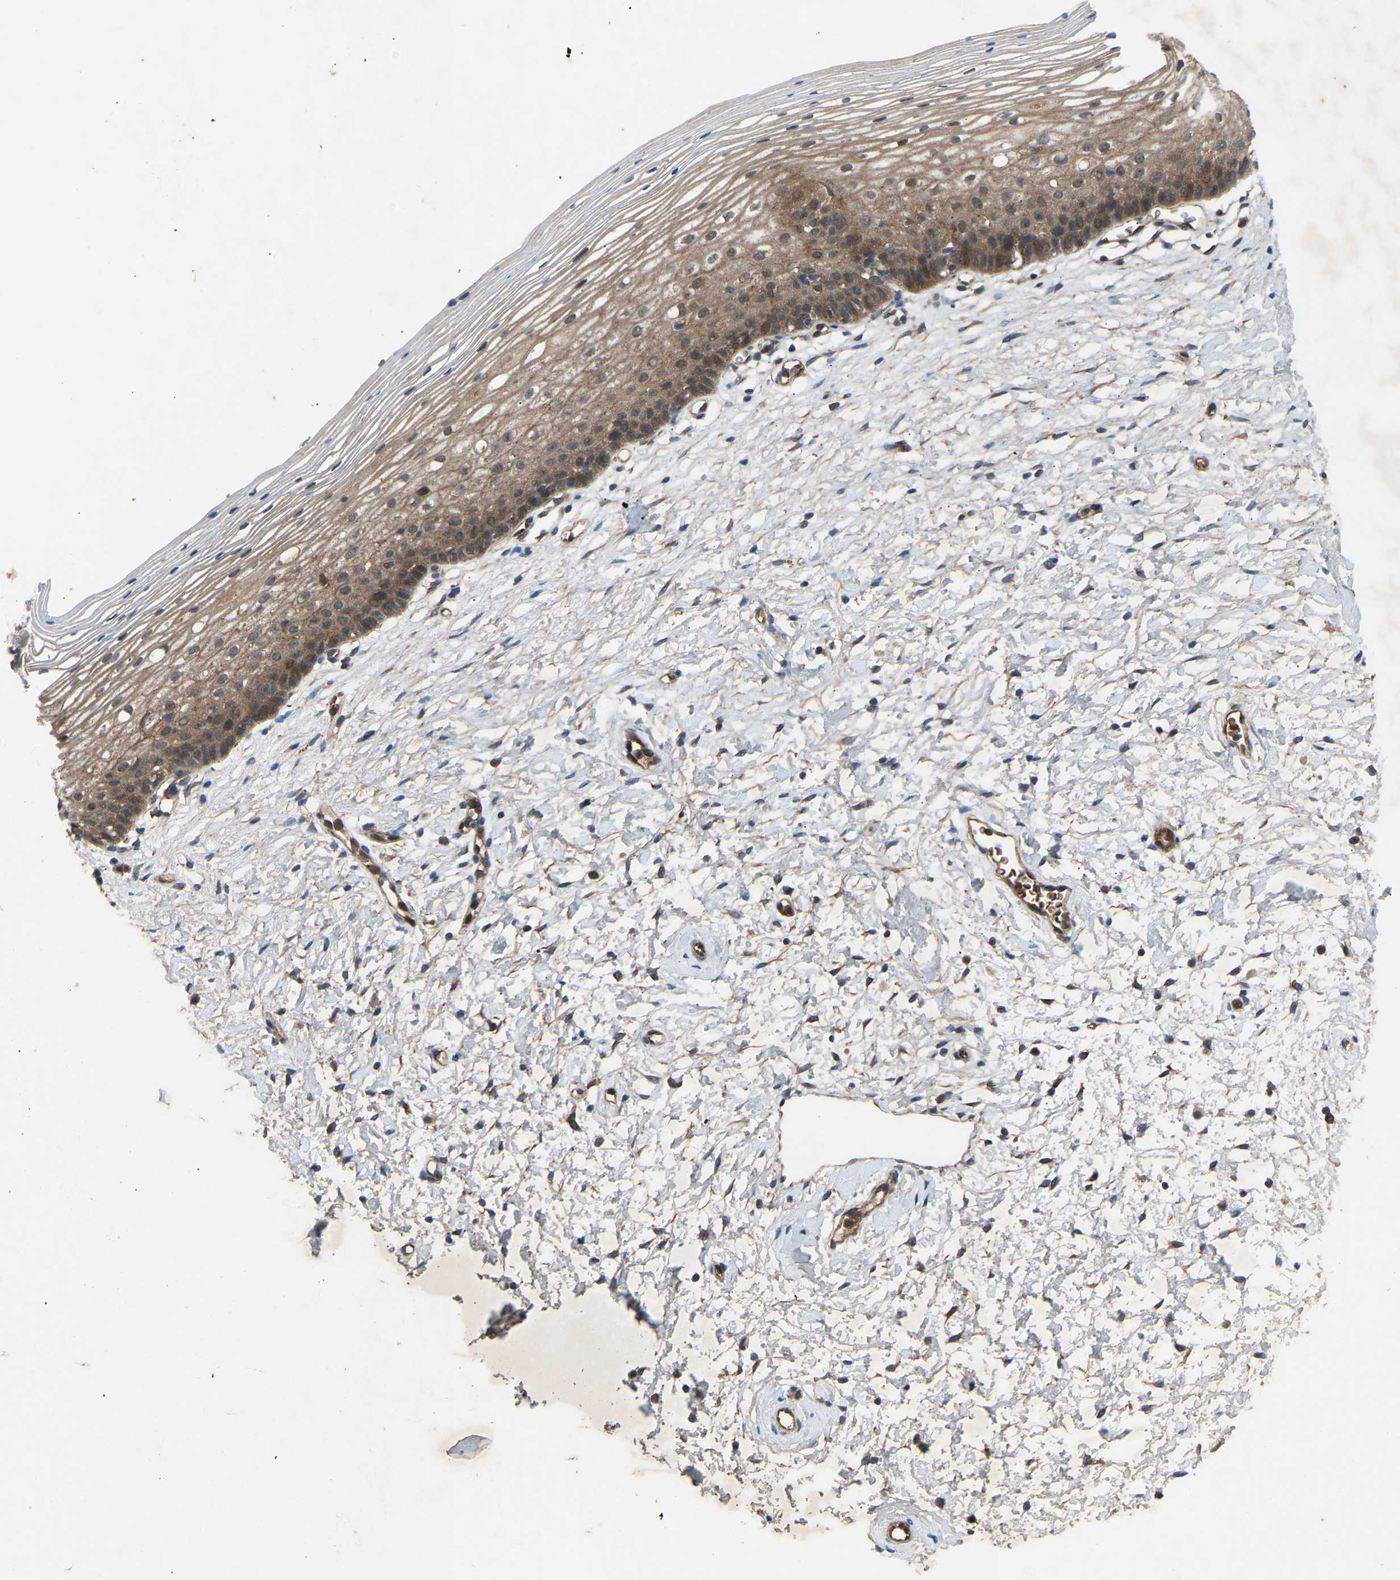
{"staining": {"intensity": "weak", "quantity": ">75%", "location": "cytoplasmic/membranous"}, "tissue": "cervix", "cell_type": "Glandular cells", "image_type": "normal", "snomed": [{"axis": "morphology", "description": "Normal tissue, NOS"}, {"axis": "topography", "description": "Cervix"}], "caption": "Normal cervix demonstrates weak cytoplasmic/membranous positivity in approximately >75% of glandular cells, visualized by immunohistochemistry. Immunohistochemistry stains the protein in brown and the nuclei are stained blue.", "gene": "GAS2L1", "patient": {"sex": "female", "age": 72}}